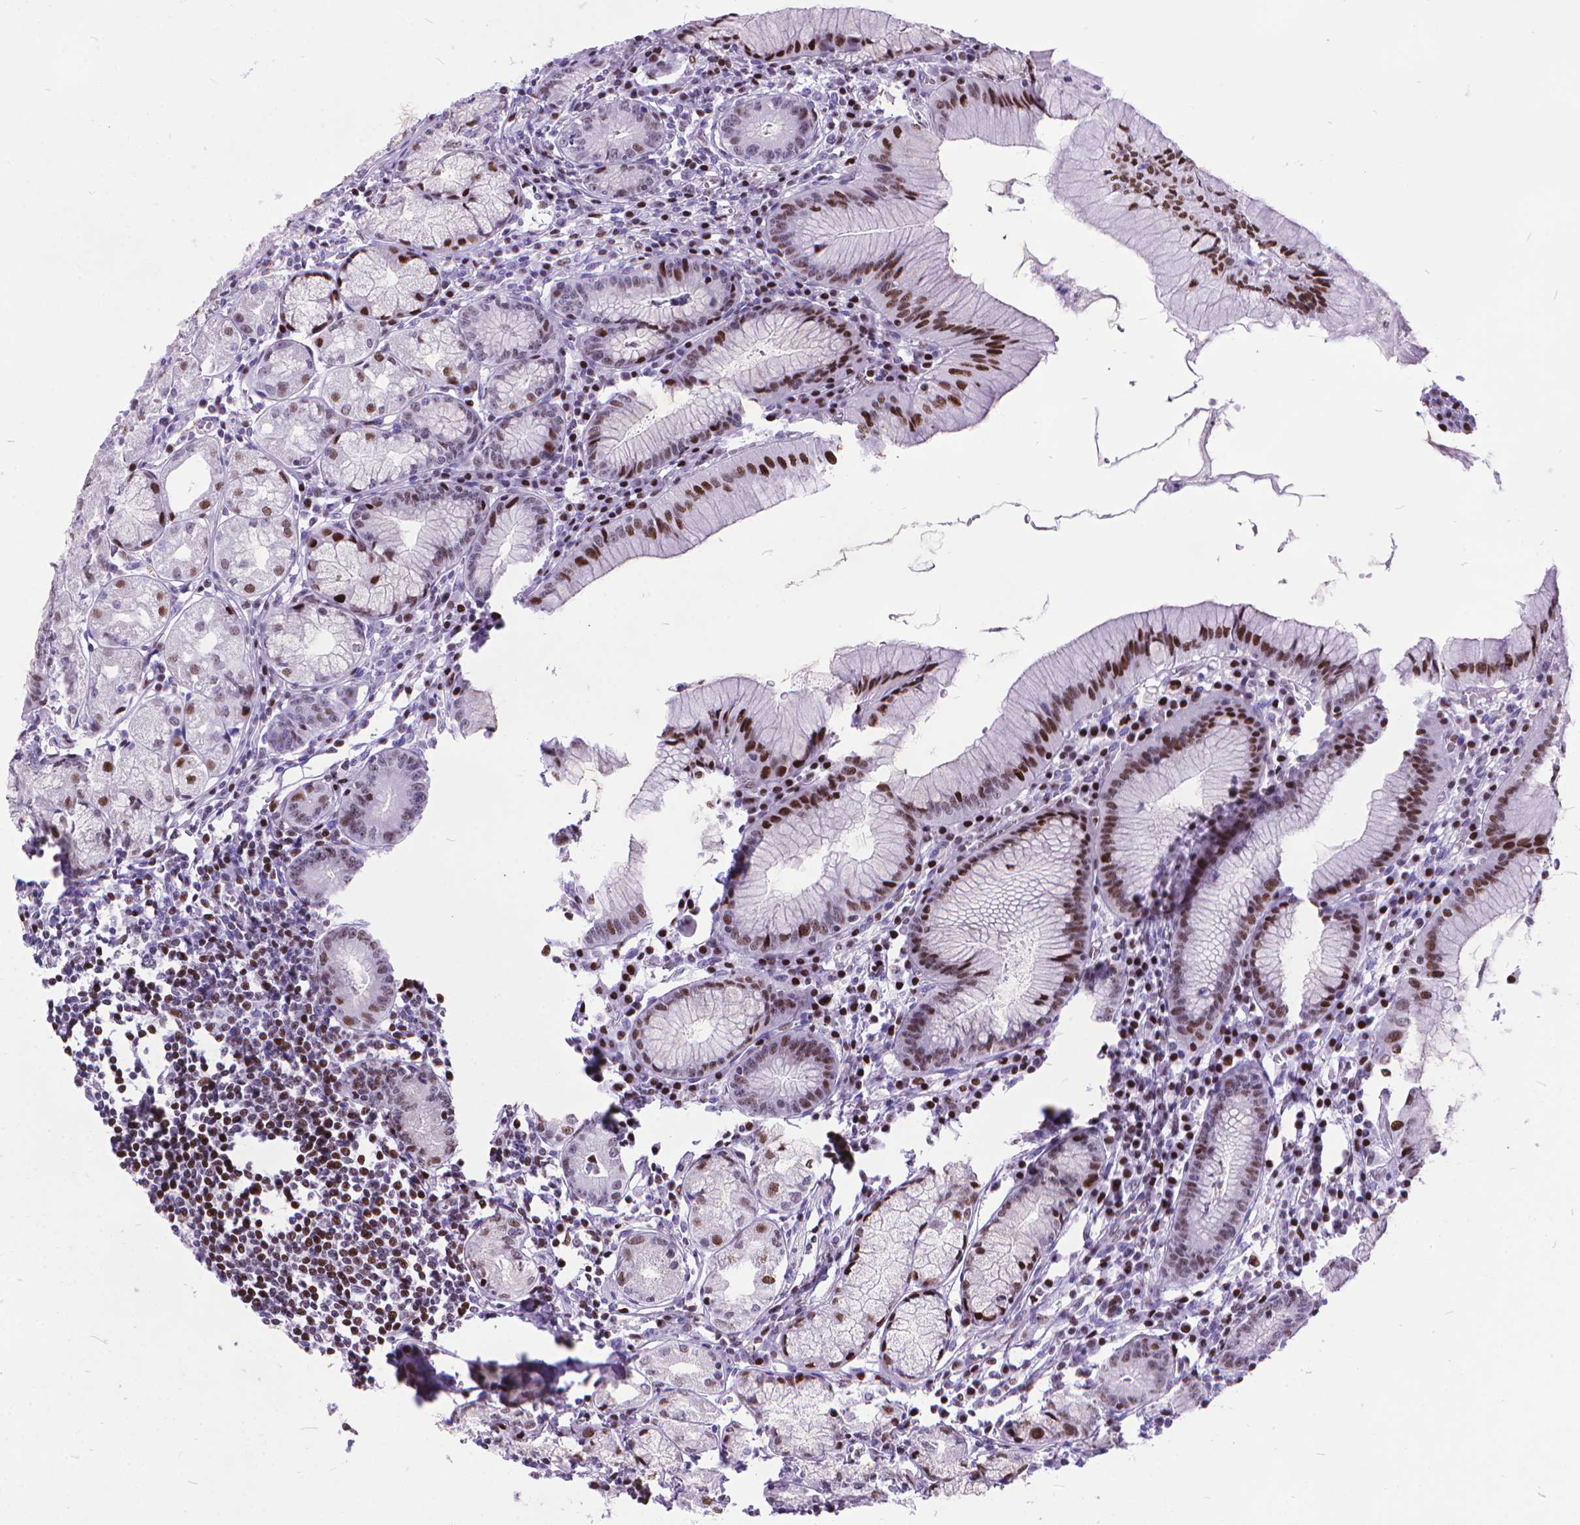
{"staining": {"intensity": "strong", "quantity": "25%-75%", "location": "nuclear"}, "tissue": "stomach", "cell_type": "Glandular cells", "image_type": "normal", "snomed": [{"axis": "morphology", "description": "Normal tissue, NOS"}, {"axis": "topography", "description": "Stomach"}], "caption": "Normal stomach exhibits strong nuclear positivity in about 25%-75% of glandular cells.", "gene": "POLE4", "patient": {"sex": "male", "age": 55}}